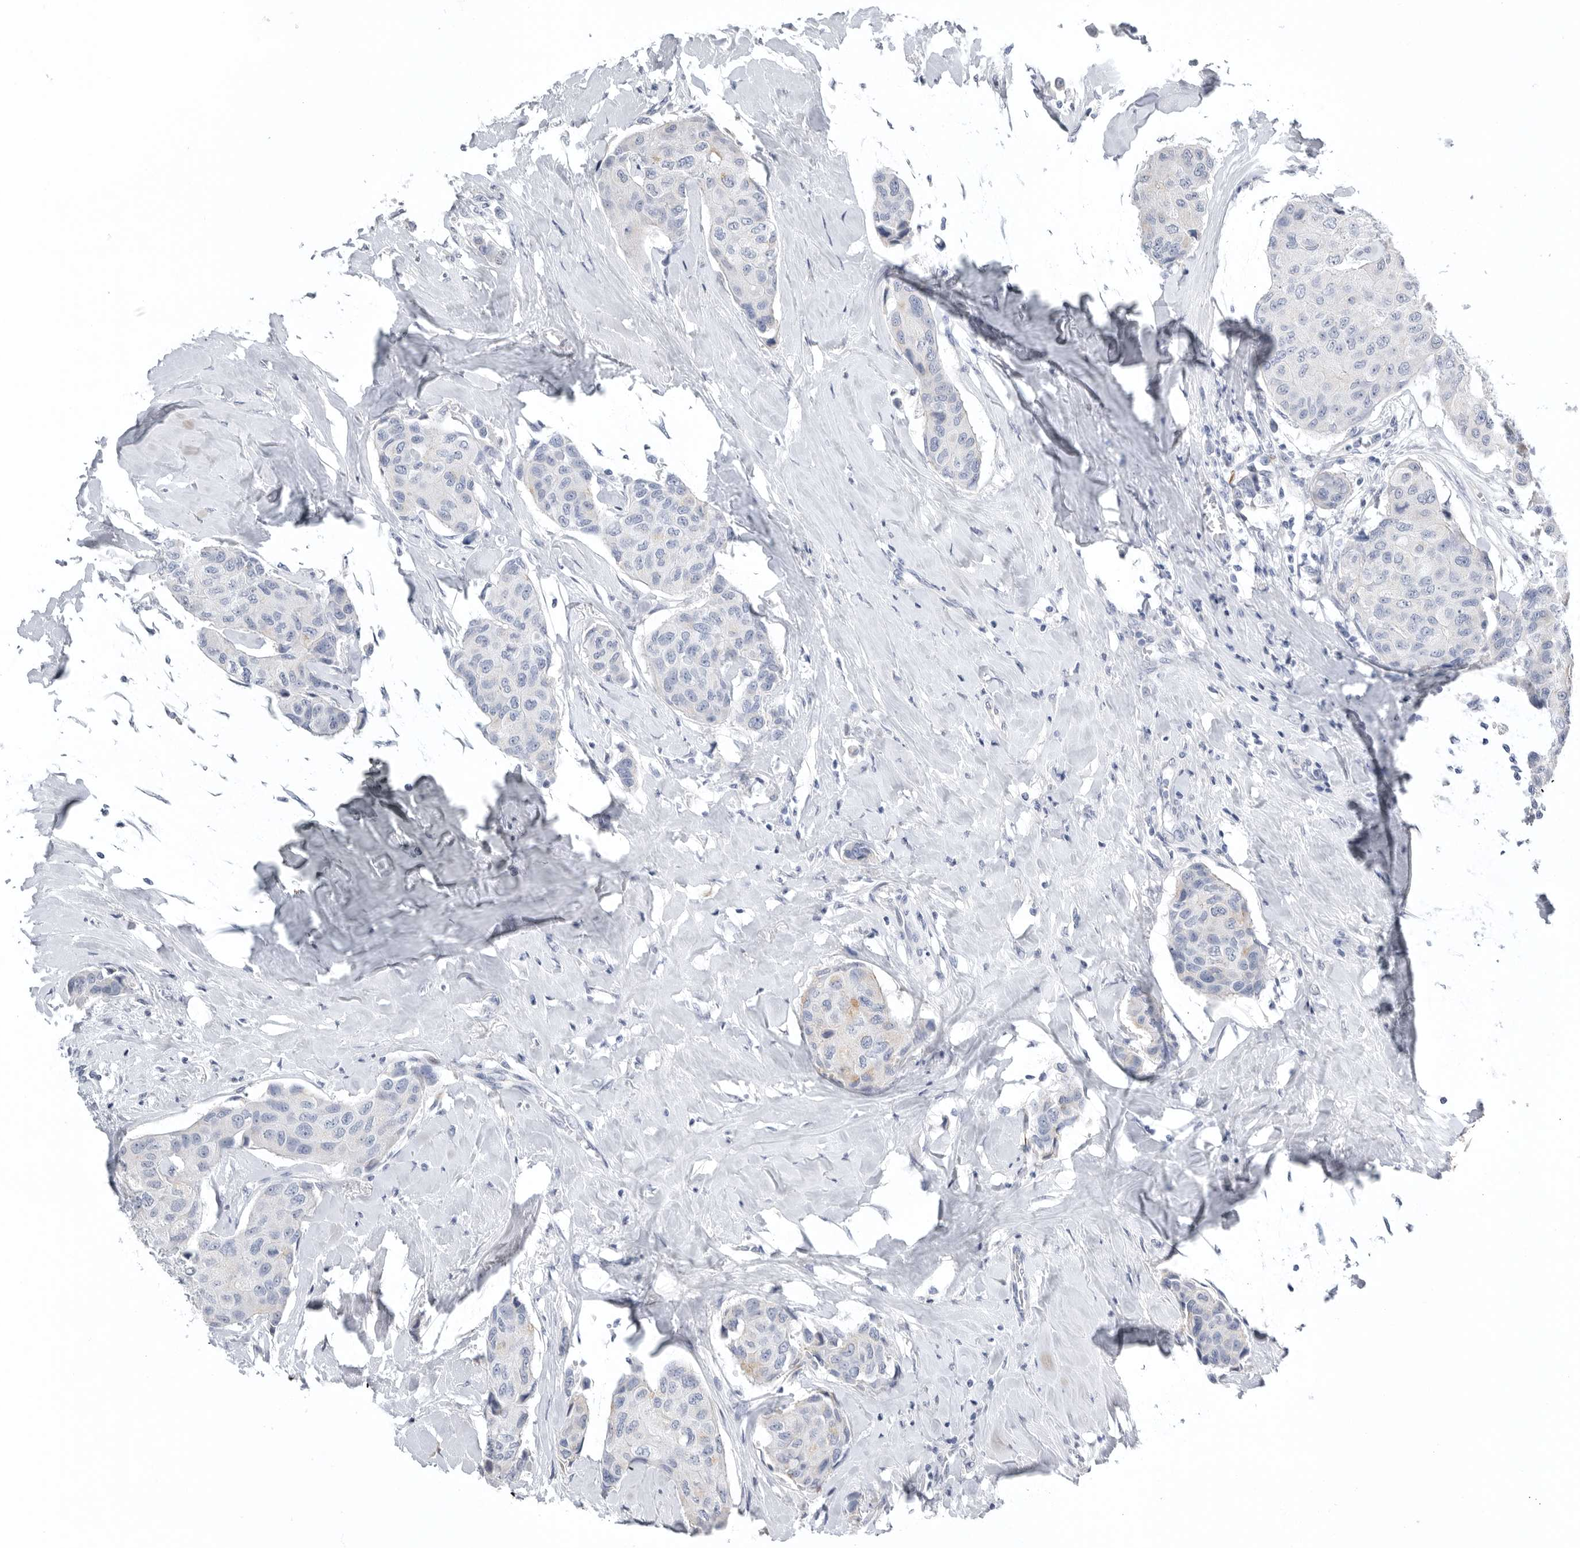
{"staining": {"intensity": "negative", "quantity": "none", "location": "none"}, "tissue": "breast cancer", "cell_type": "Tumor cells", "image_type": "cancer", "snomed": [{"axis": "morphology", "description": "Duct carcinoma"}, {"axis": "topography", "description": "Breast"}], "caption": "Image shows no protein staining in tumor cells of breast cancer tissue.", "gene": "TIMP1", "patient": {"sex": "female", "age": 80}}